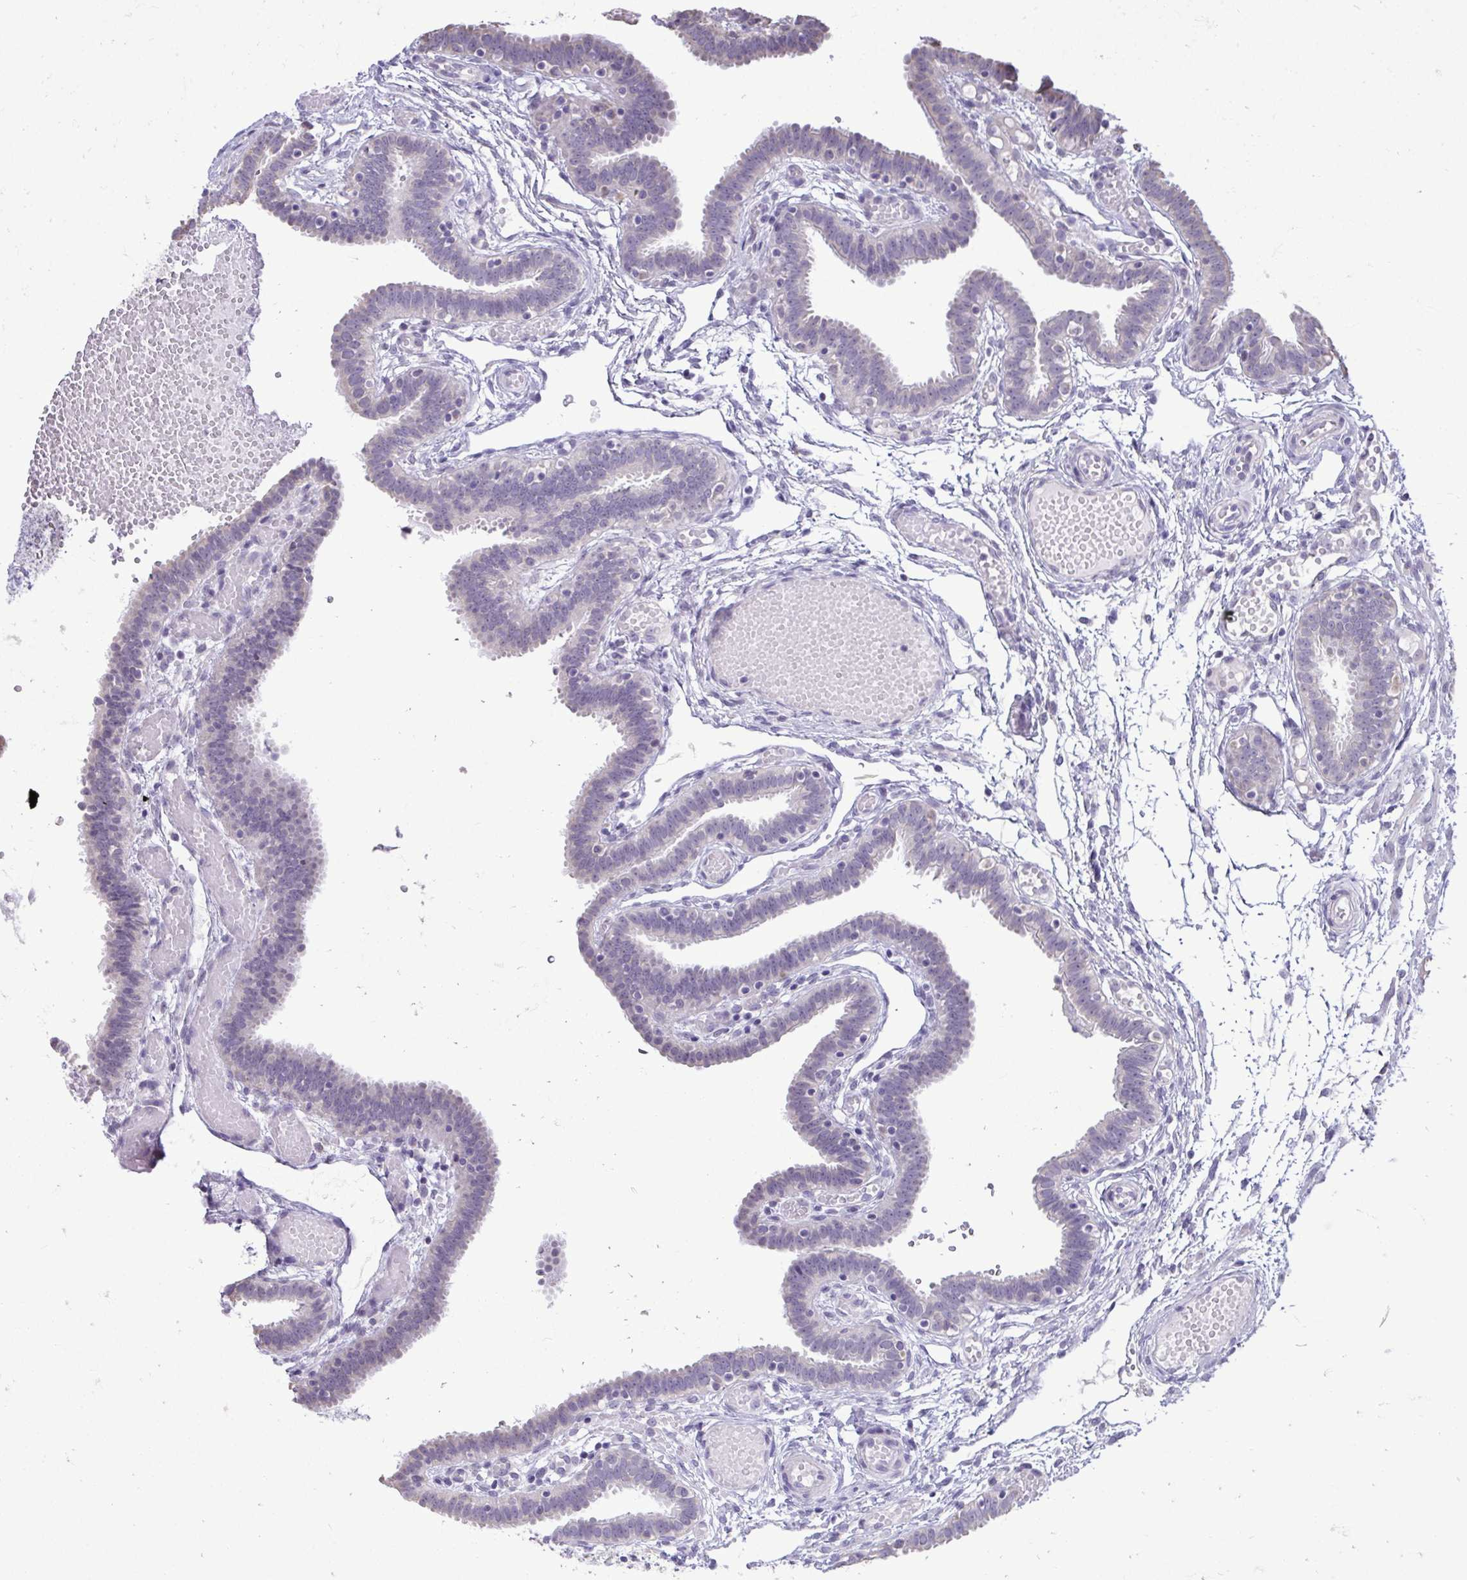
{"staining": {"intensity": "negative", "quantity": "none", "location": "none"}, "tissue": "fallopian tube", "cell_type": "Glandular cells", "image_type": "normal", "snomed": [{"axis": "morphology", "description": "Normal tissue, NOS"}, {"axis": "topography", "description": "Fallopian tube"}], "caption": "IHC of unremarkable human fallopian tube reveals no staining in glandular cells.", "gene": "NPPA", "patient": {"sex": "female", "age": 37}}